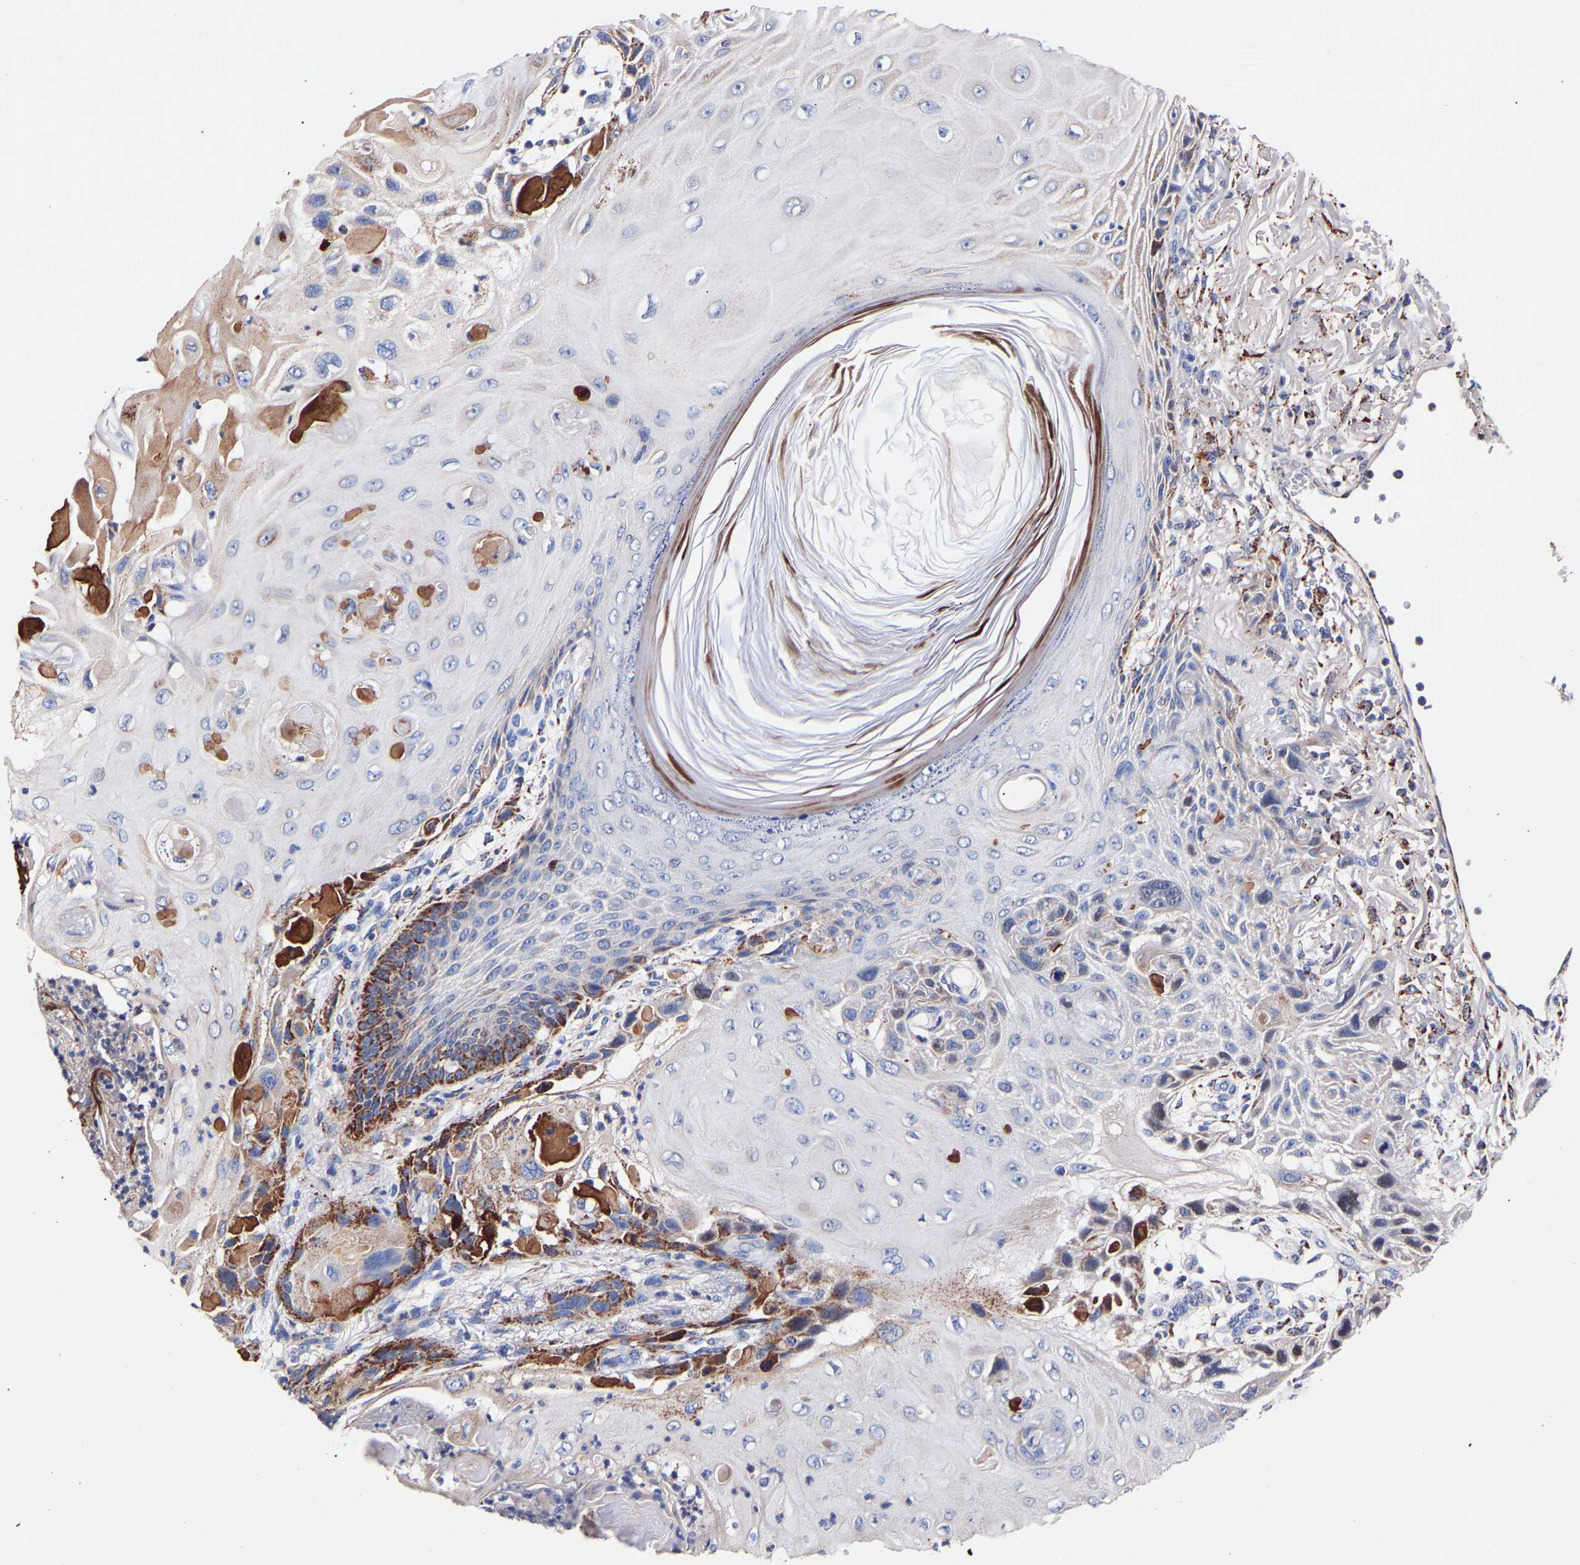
{"staining": {"intensity": "moderate", "quantity": "<25%", "location": "cytoplasmic/membranous"}, "tissue": "skin cancer", "cell_type": "Tumor cells", "image_type": "cancer", "snomed": [{"axis": "morphology", "description": "Squamous cell carcinoma, NOS"}, {"axis": "topography", "description": "Skin"}], "caption": "An image of skin cancer stained for a protein exhibits moderate cytoplasmic/membranous brown staining in tumor cells.", "gene": "SEM1", "patient": {"sex": "female", "age": 77}}